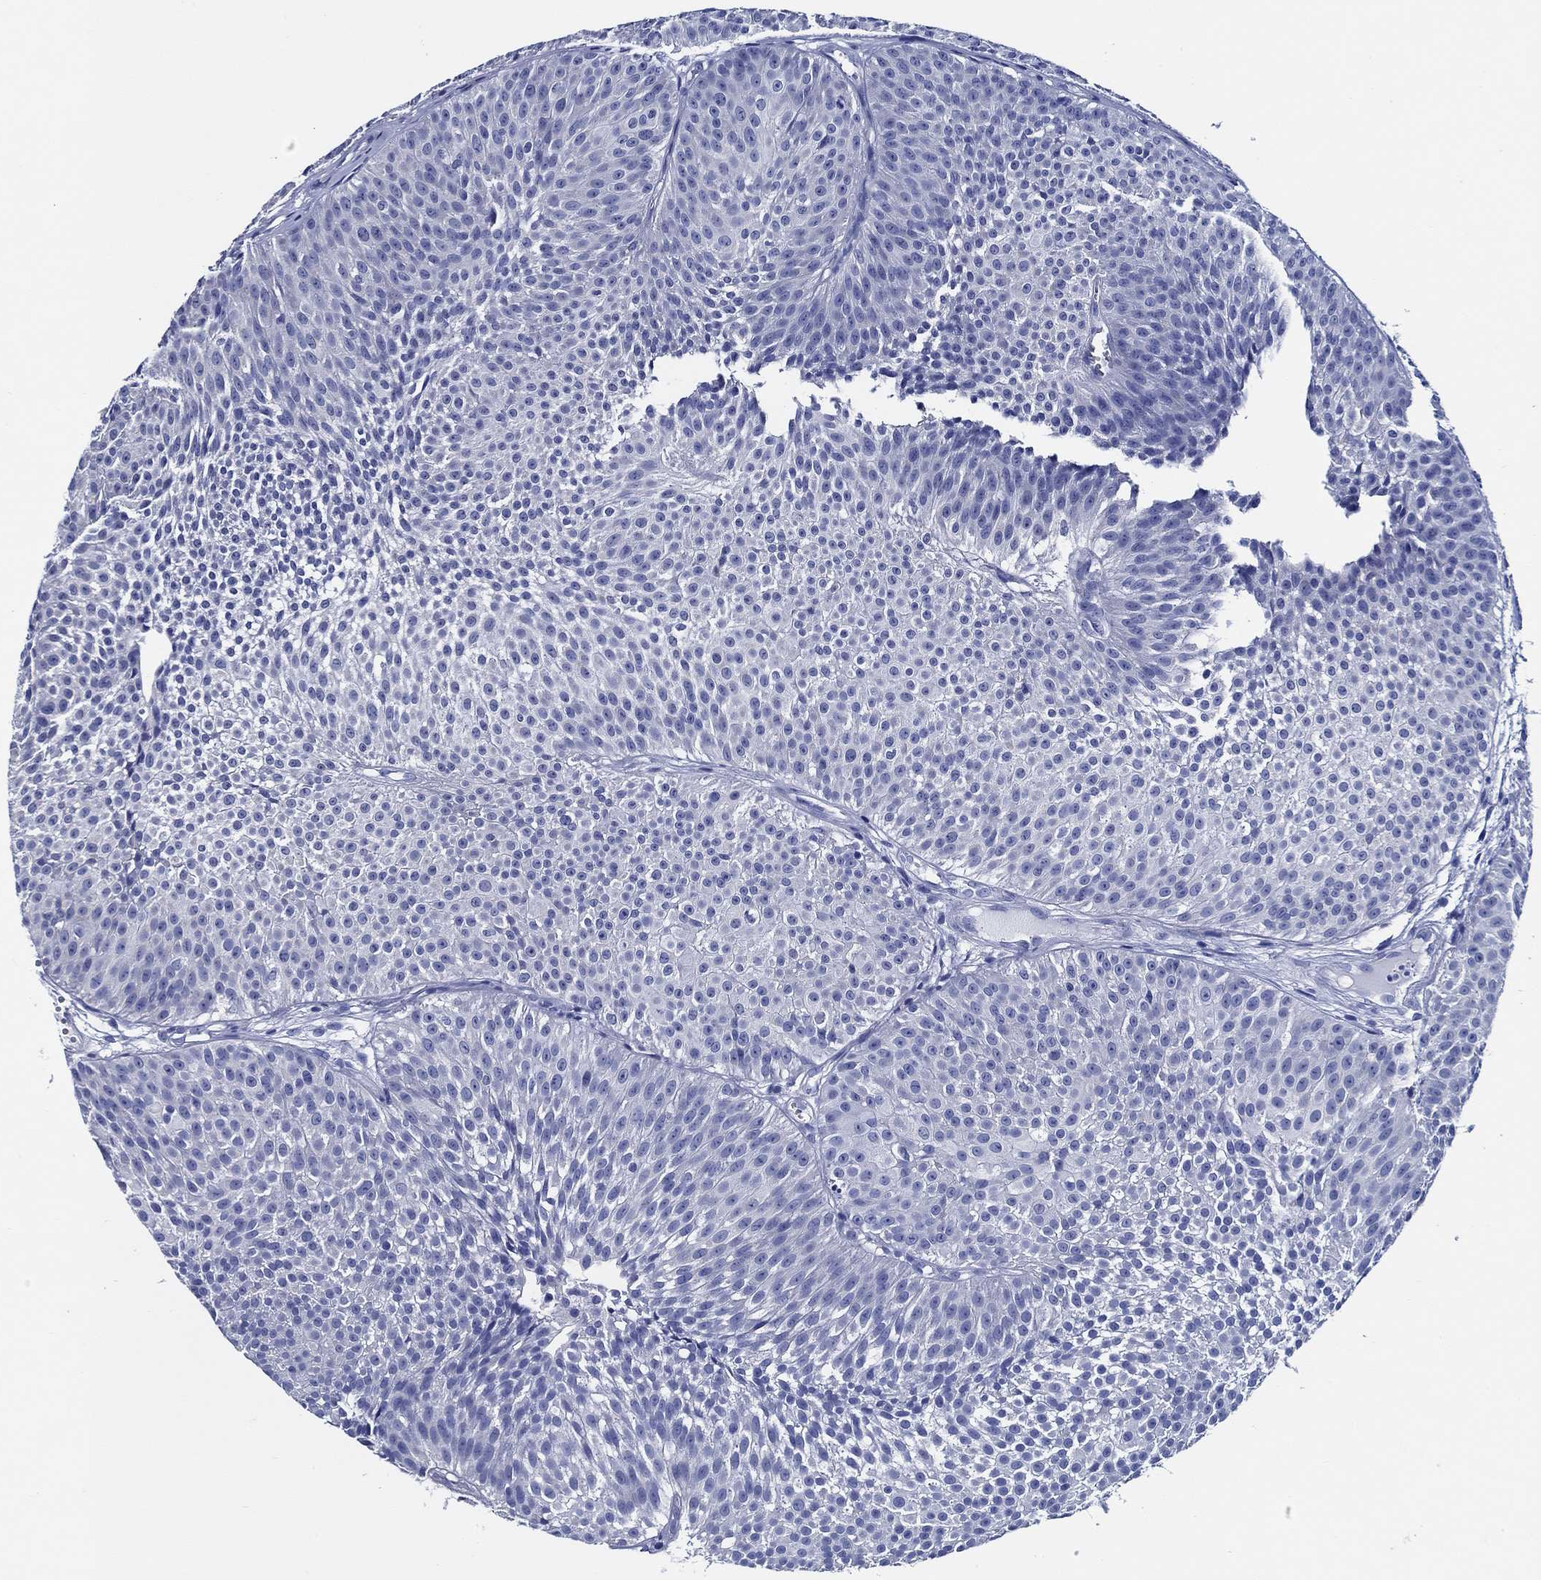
{"staining": {"intensity": "negative", "quantity": "none", "location": "none"}, "tissue": "urothelial cancer", "cell_type": "Tumor cells", "image_type": "cancer", "snomed": [{"axis": "morphology", "description": "Urothelial carcinoma, Low grade"}, {"axis": "topography", "description": "Urinary bladder"}], "caption": "Immunohistochemistry (IHC) of urothelial cancer reveals no positivity in tumor cells.", "gene": "WDR62", "patient": {"sex": "male", "age": 63}}